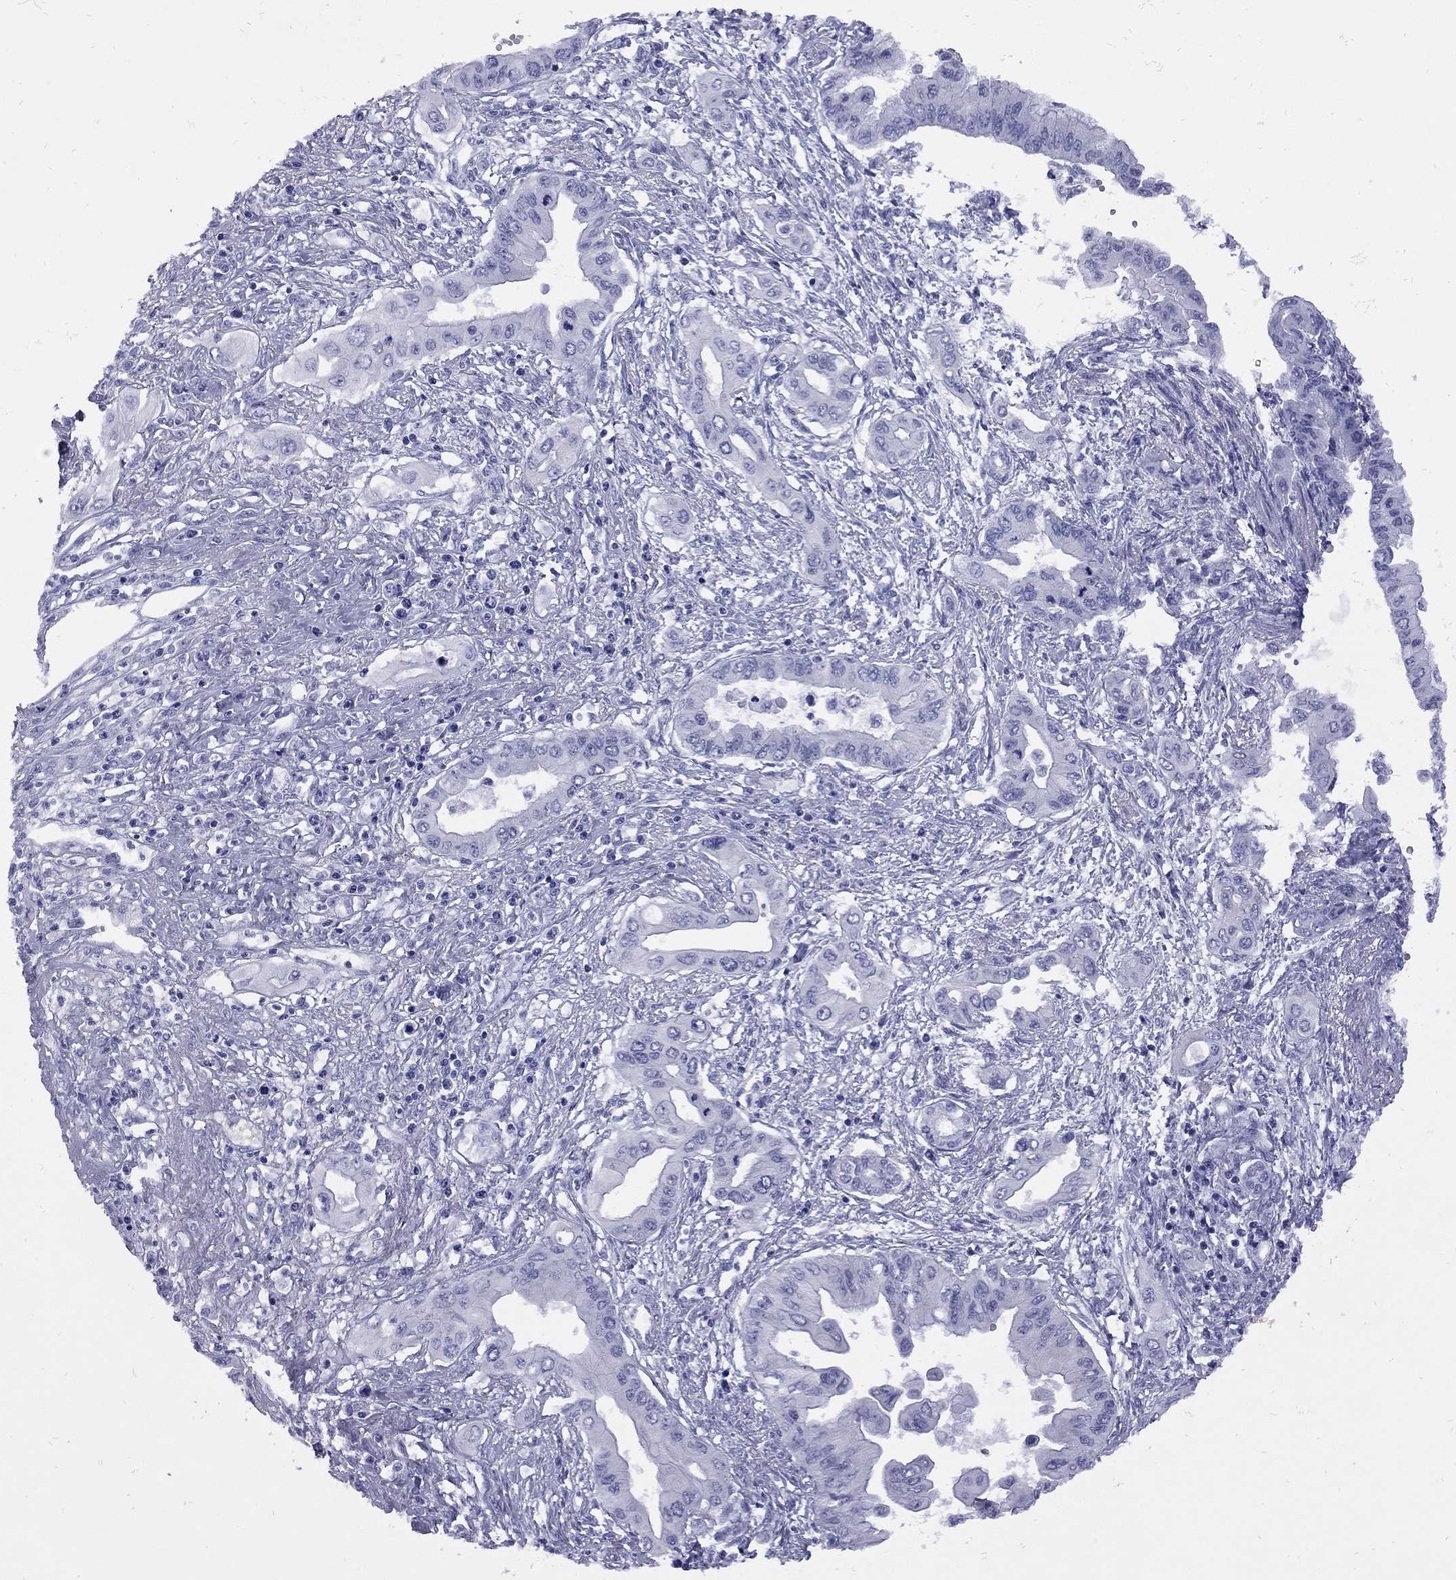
{"staining": {"intensity": "negative", "quantity": "none", "location": "none"}, "tissue": "pancreatic cancer", "cell_type": "Tumor cells", "image_type": "cancer", "snomed": [{"axis": "morphology", "description": "Adenocarcinoma, NOS"}, {"axis": "topography", "description": "Pancreas"}], "caption": "This photomicrograph is of pancreatic cancer (adenocarcinoma) stained with immunohistochemistry (IHC) to label a protein in brown with the nuclei are counter-stained blue. There is no expression in tumor cells.", "gene": "EPPIN", "patient": {"sex": "female", "age": 62}}